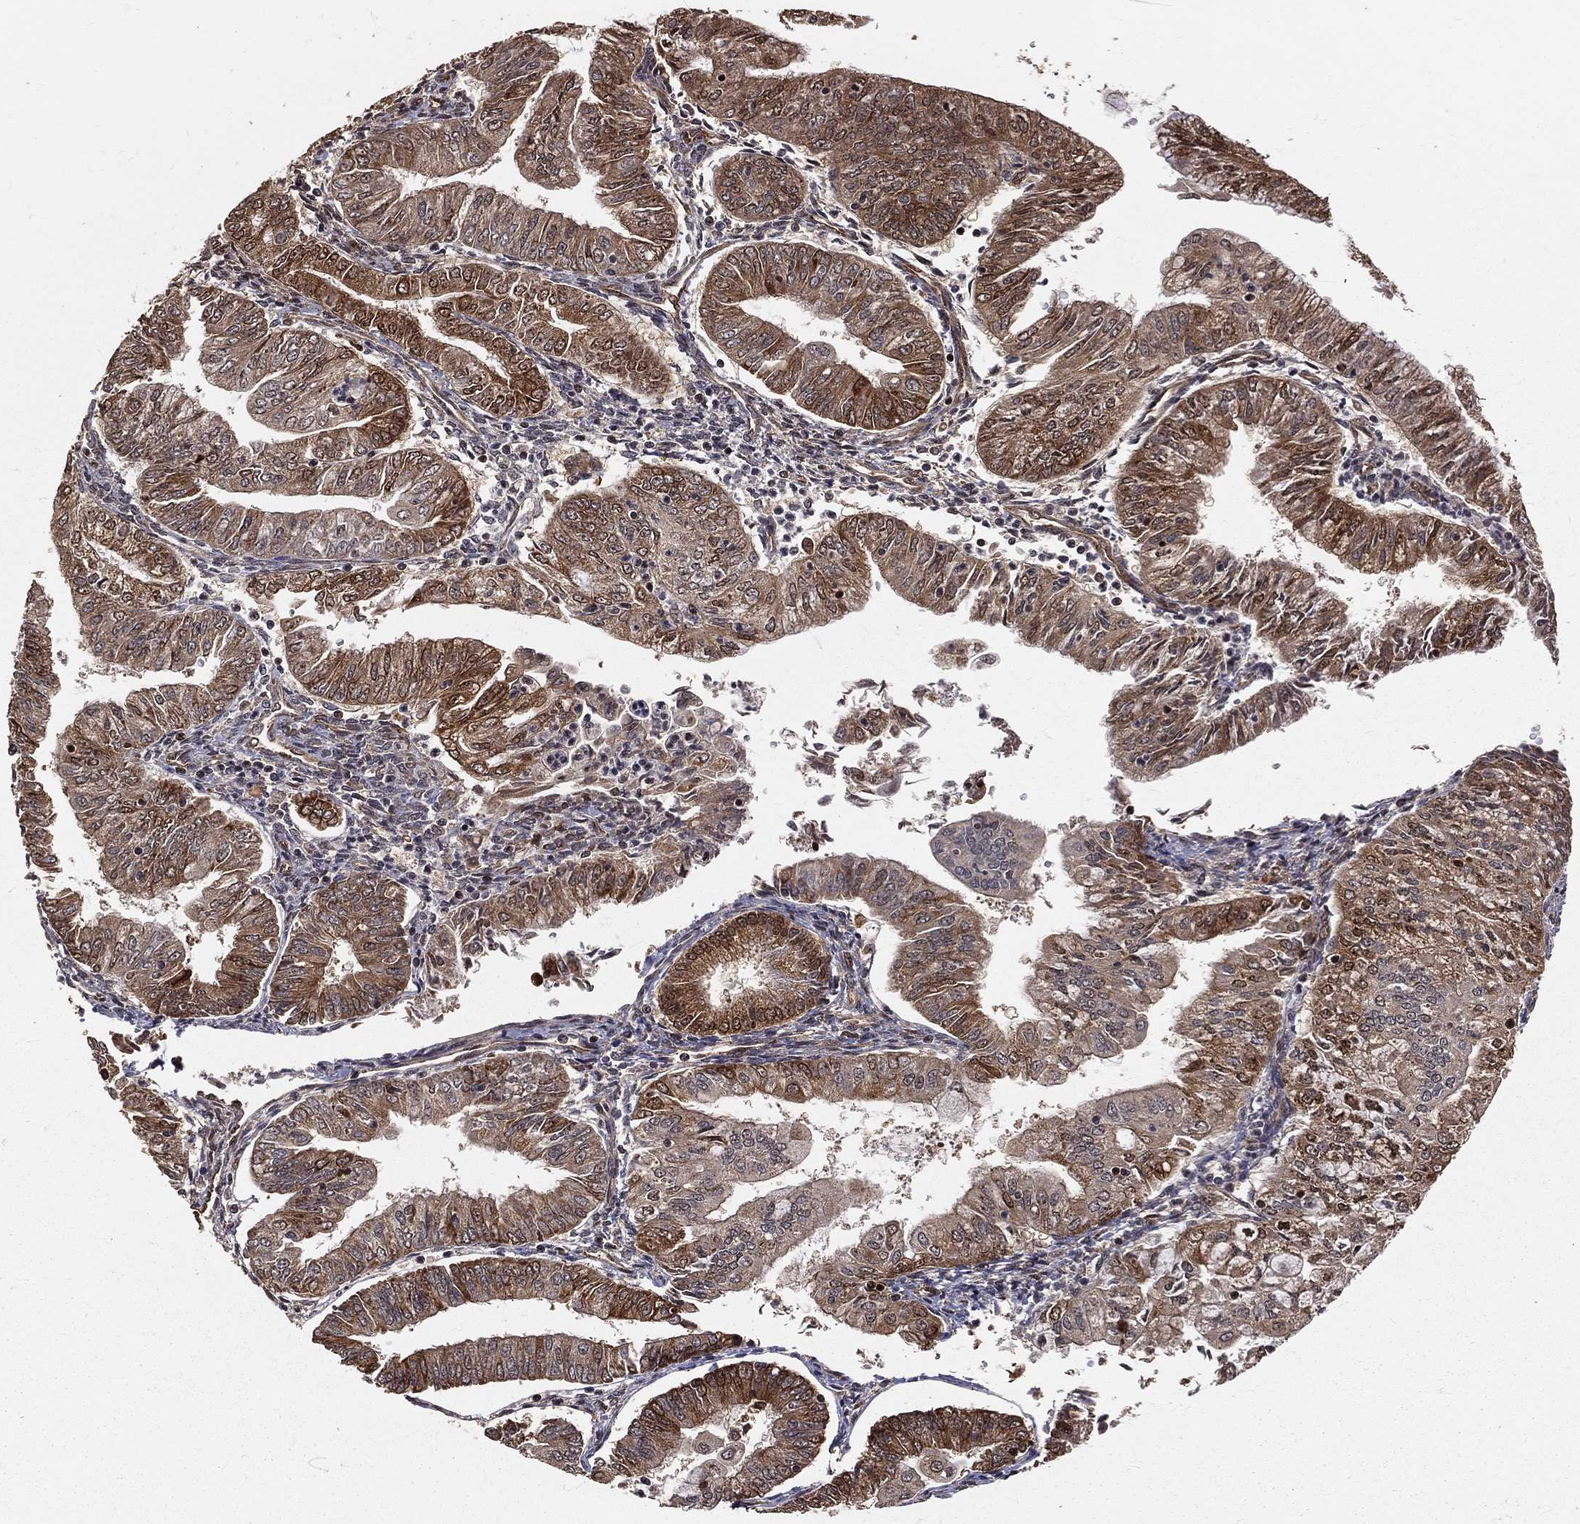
{"staining": {"intensity": "strong", "quantity": "25%-75%", "location": "cytoplasmic/membranous"}, "tissue": "endometrial cancer", "cell_type": "Tumor cells", "image_type": "cancer", "snomed": [{"axis": "morphology", "description": "Adenocarcinoma, NOS"}, {"axis": "topography", "description": "Endometrium"}], "caption": "A photomicrograph showing strong cytoplasmic/membranous staining in approximately 25%-75% of tumor cells in endometrial adenocarcinoma, as visualized by brown immunohistochemical staining.", "gene": "MAPK1", "patient": {"sex": "female", "age": 55}}